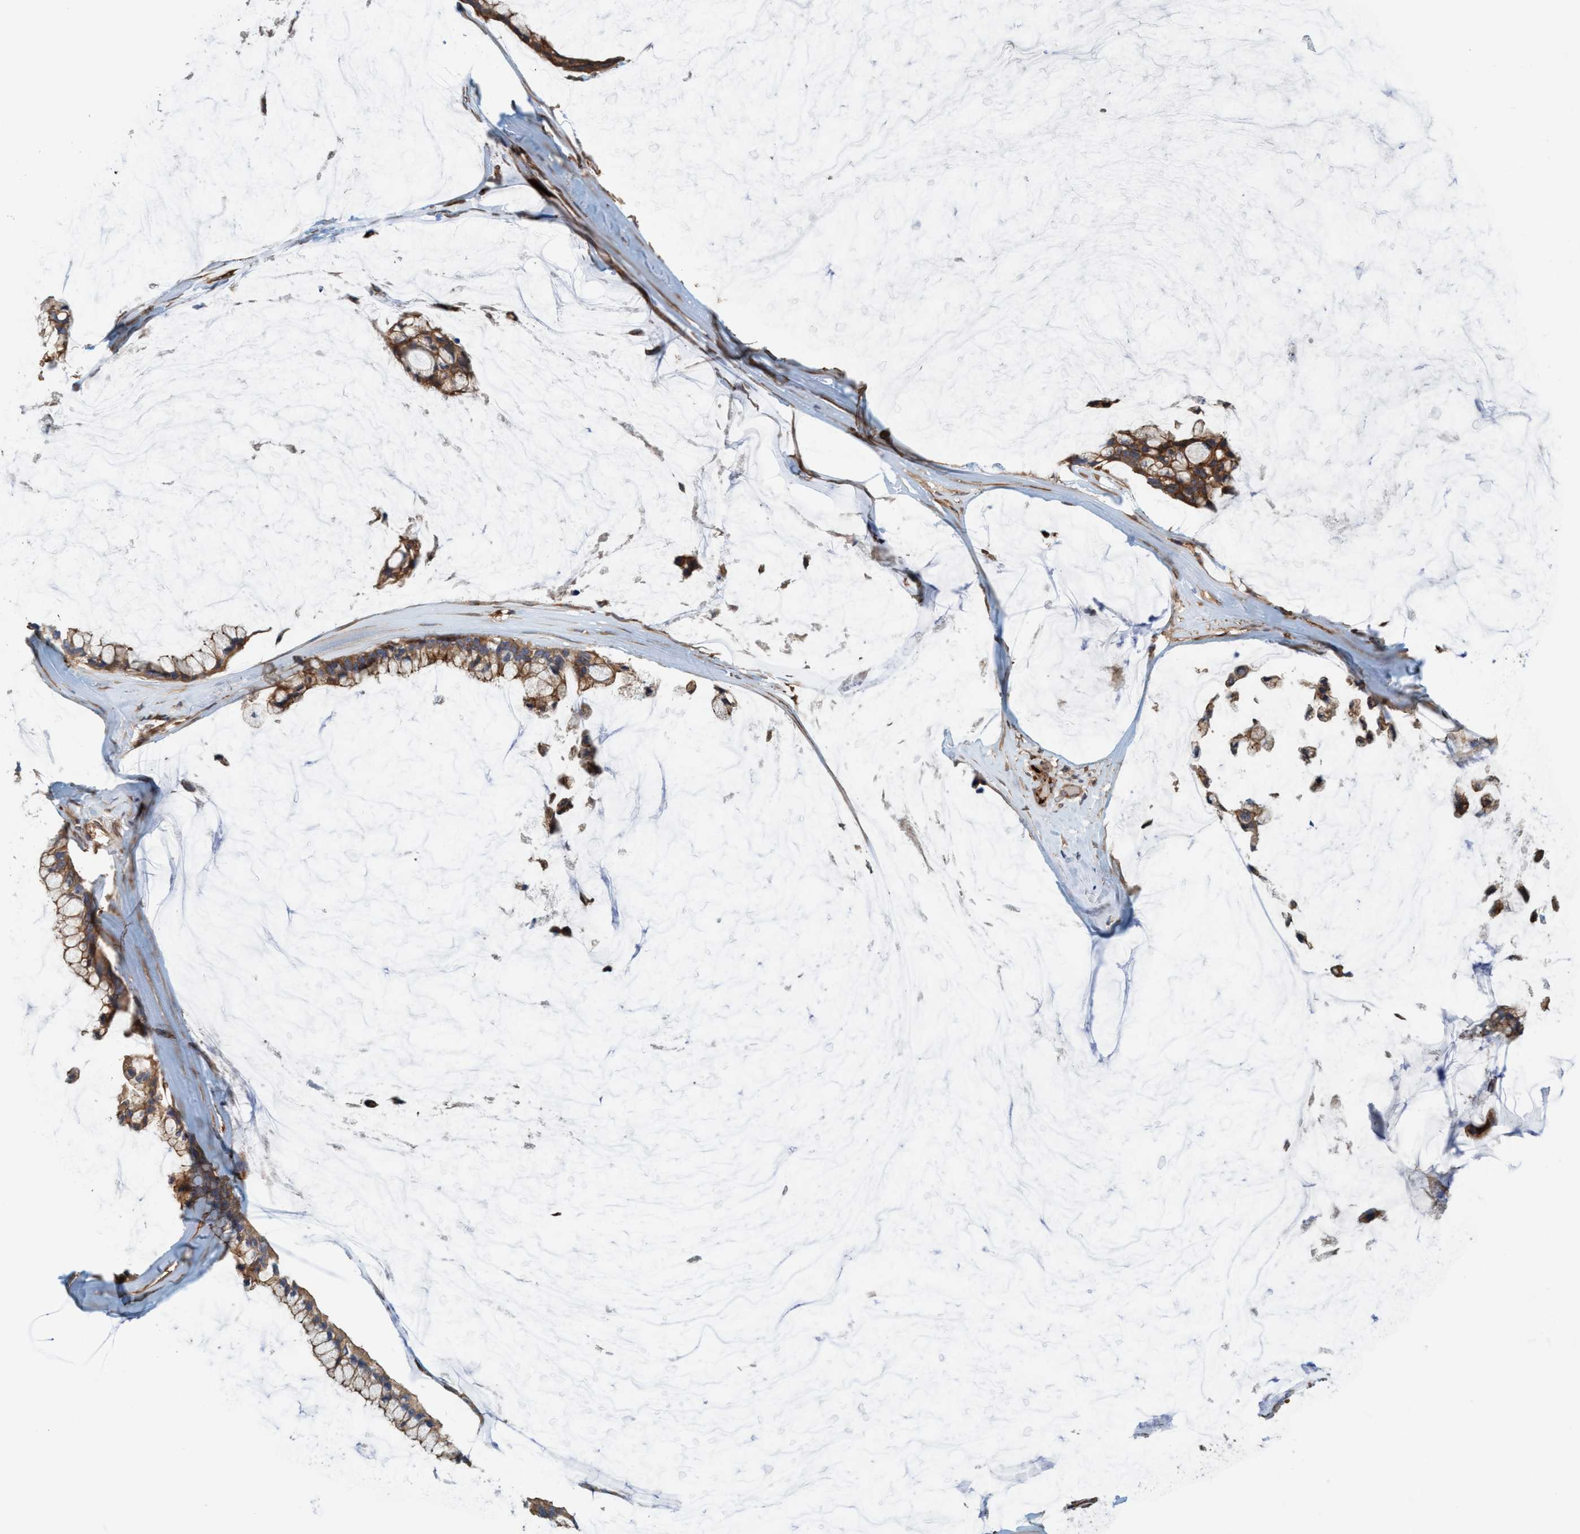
{"staining": {"intensity": "strong", "quantity": ">75%", "location": "cytoplasmic/membranous"}, "tissue": "ovarian cancer", "cell_type": "Tumor cells", "image_type": "cancer", "snomed": [{"axis": "morphology", "description": "Cystadenocarcinoma, mucinous, NOS"}, {"axis": "topography", "description": "Ovary"}], "caption": "This photomicrograph demonstrates immunohistochemistry (IHC) staining of ovarian mucinous cystadenocarcinoma, with high strong cytoplasmic/membranous expression in approximately >75% of tumor cells.", "gene": "SPECC1", "patient": {"sex": "female", "age": 39}}